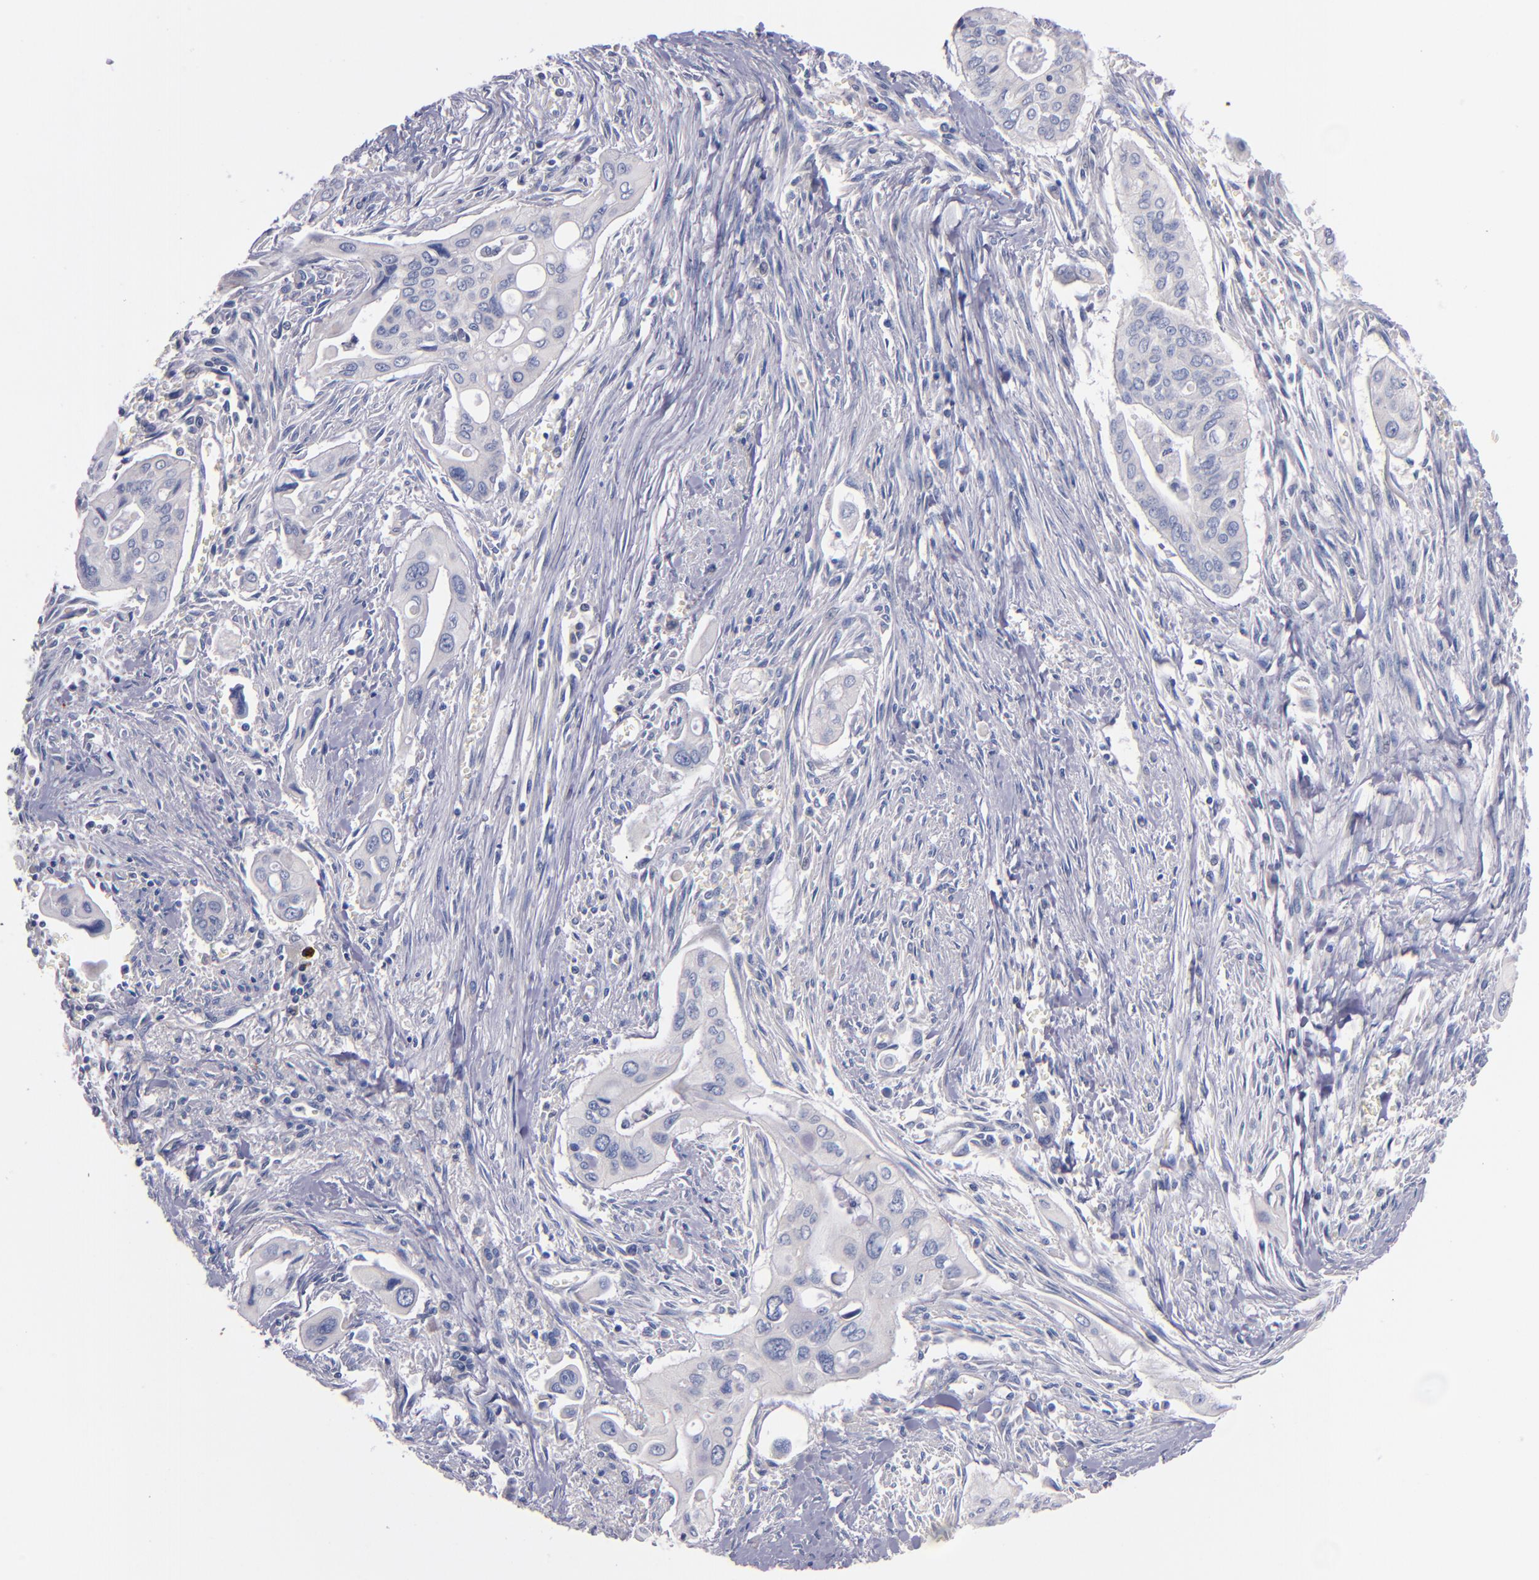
{"staining": {"intensity": "negative", "quantity": "none", "location": "none"}, "tissue": "pancreatic cancer", "cell_type": "Tumor cells", "image_type": "cancer", "snomed": [{"axis": "morphology", "description": "Adenocarcinoma, NOS"}, {"axis": "topography", "description": "Pancreas"}], "caption": "IHC image of adenocarcinoma (pancreatic) stained for a protein (brown), which displays no staining in tumor cells.", "gene": "CNTNAP2", "patient": {"sex": "male", "age": 77}}